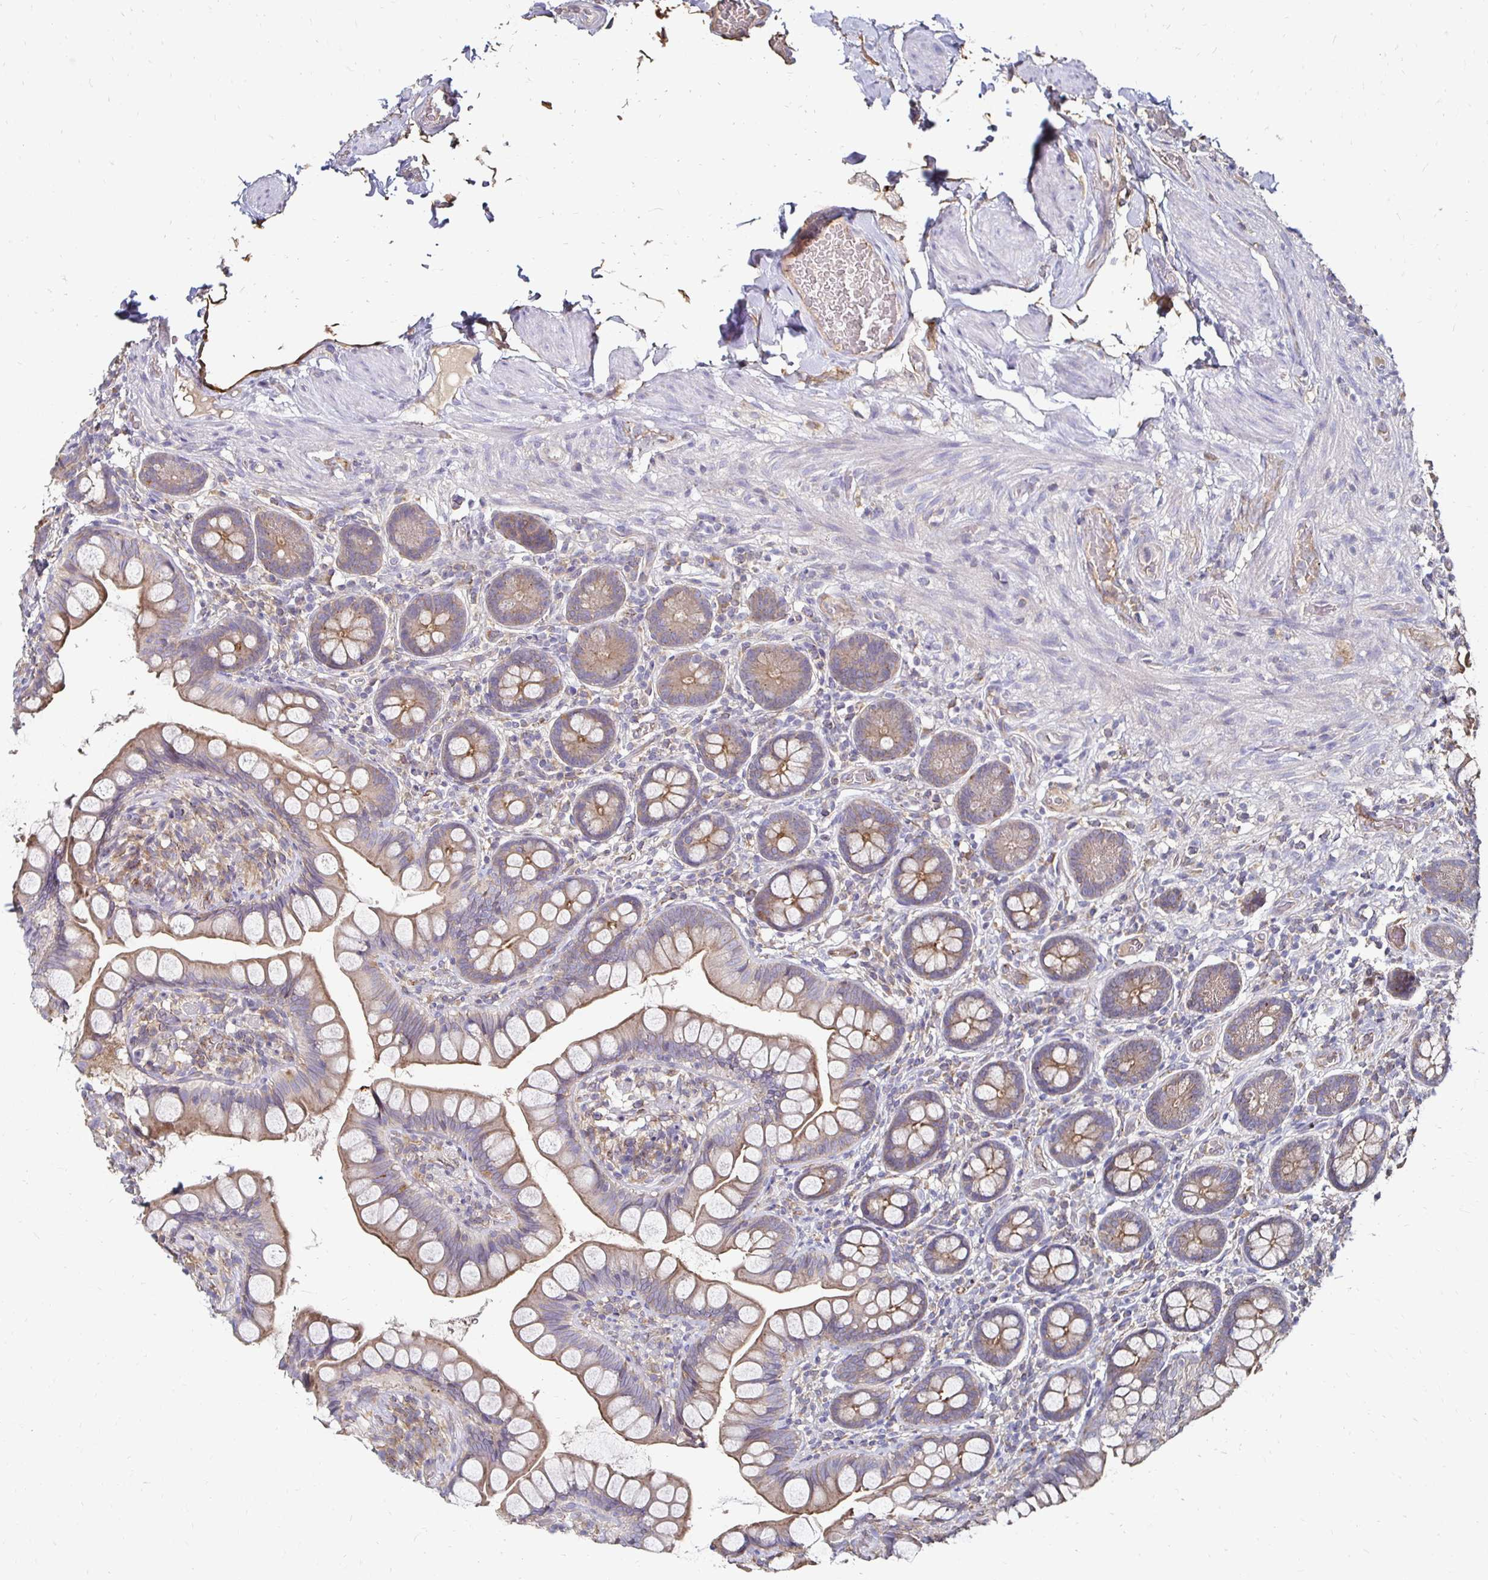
{"staining": {"intensity": "moderate", "quantity": "25%-75%", "location": "cytoplasmic/membranous"}, "tissue": "small intestine", "cell_type": "Glandular cells", "image_type": "normal", "snomed": [{"axis": "morphology", "description": "Normal tissue, NOS"}, {"axis": "topography", "description": "Small intestine"}], "caption": "About 25%-75% of glandular cells in benign small intestine show moderate cytoplasmic/membranous protein staining as visualized by brown immunohistochemical staining.", "gene": "NCSTN", "patient": {"sex": "male", "age": 70}}